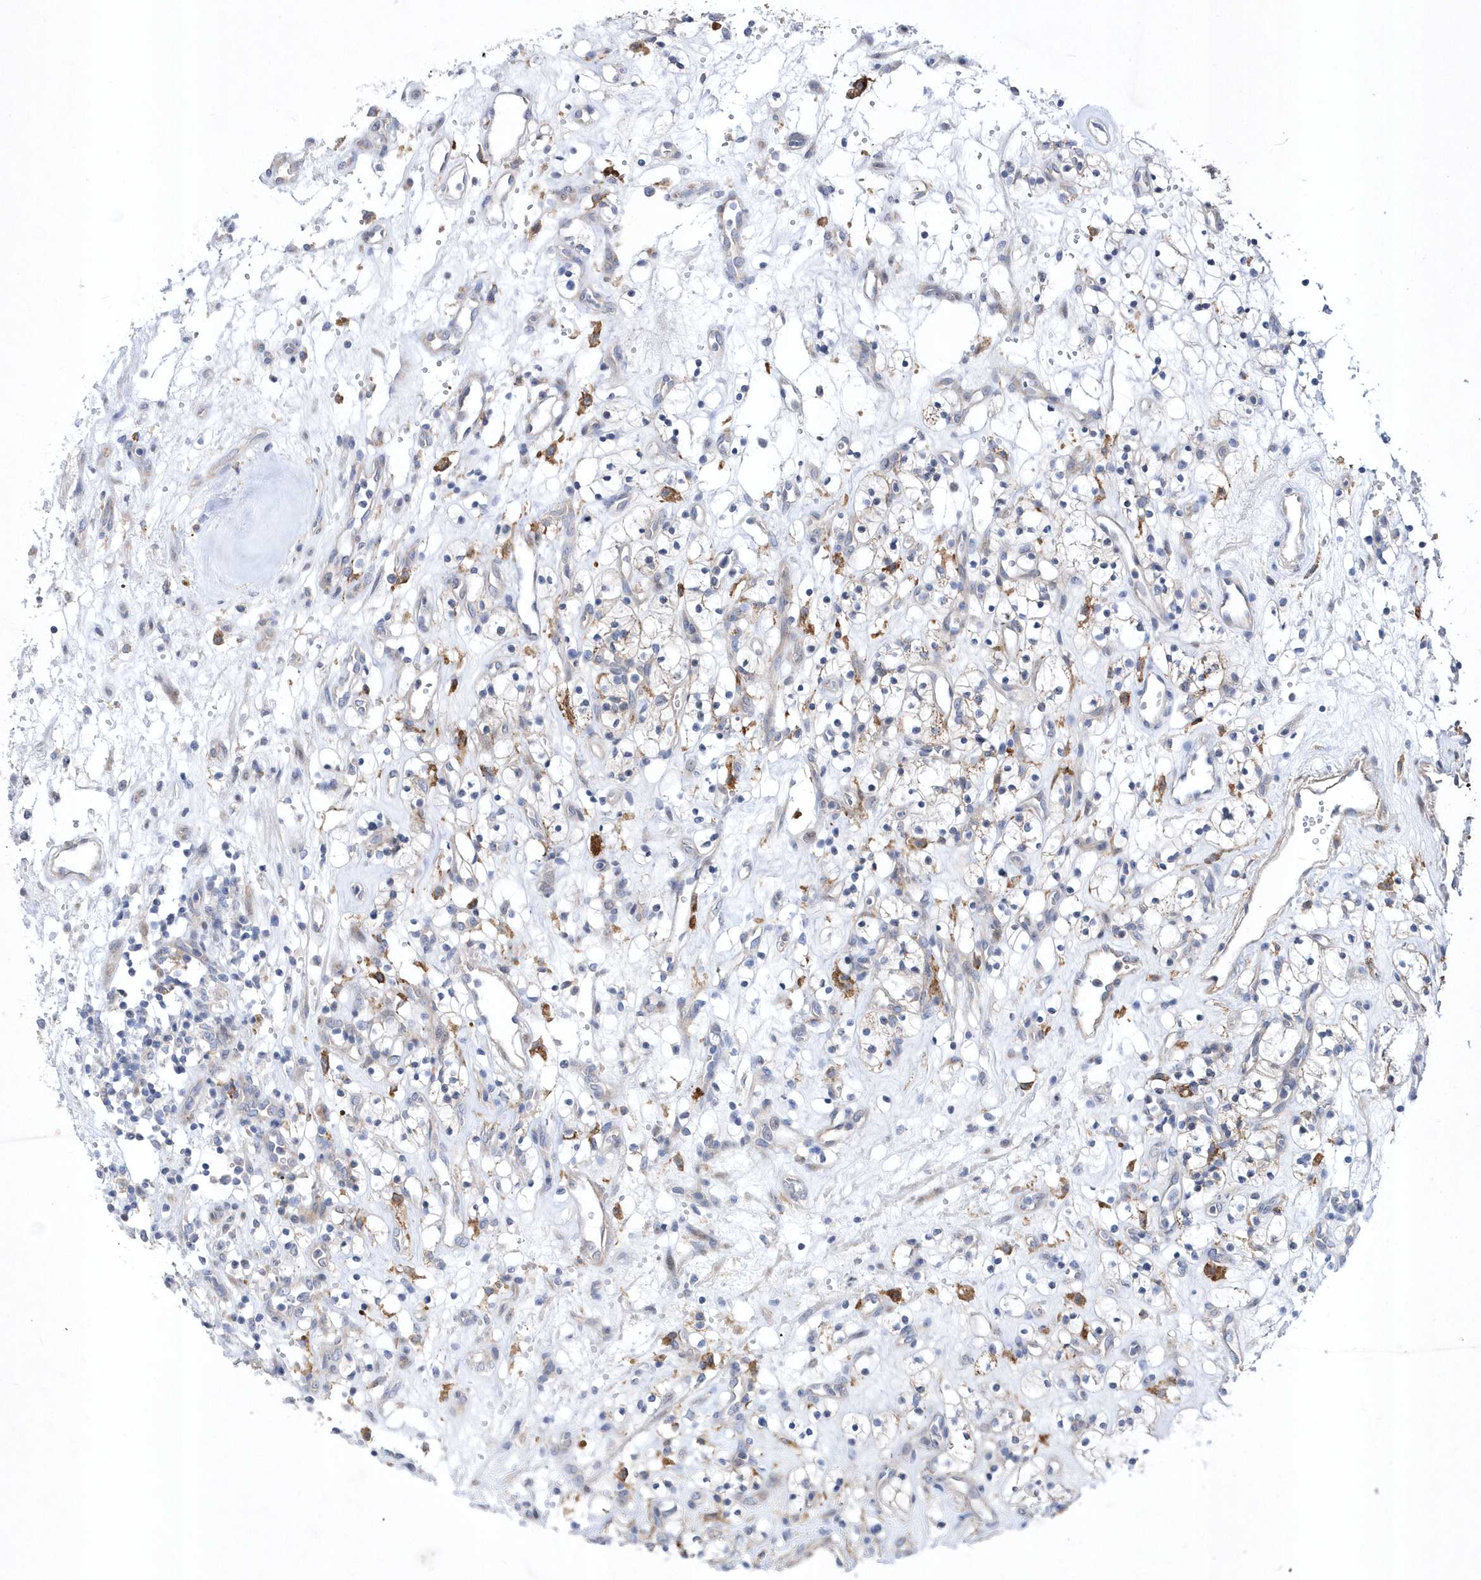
{"staining": {"intensity": "moderate", "quantity": "<25%", "location": "cytoplasmic/membranous"}, "tissue": "renal cancer", "cell_type": "Tumor cells", "image_type": "cancer", "snomed": [{"axis": "morphology", "description": "Adenocarcinoma, NOS"}, {"axis": "topography", "description": "Kidney"}], "caption": "Moderate cytoplasmic/membranous expression for a protein is identified in about <25% of tumor cells of renal cancer using immunohistochemistry (IHC).", "gene": "LONRF2", "patient": {"sex": "female", "age": 57}}